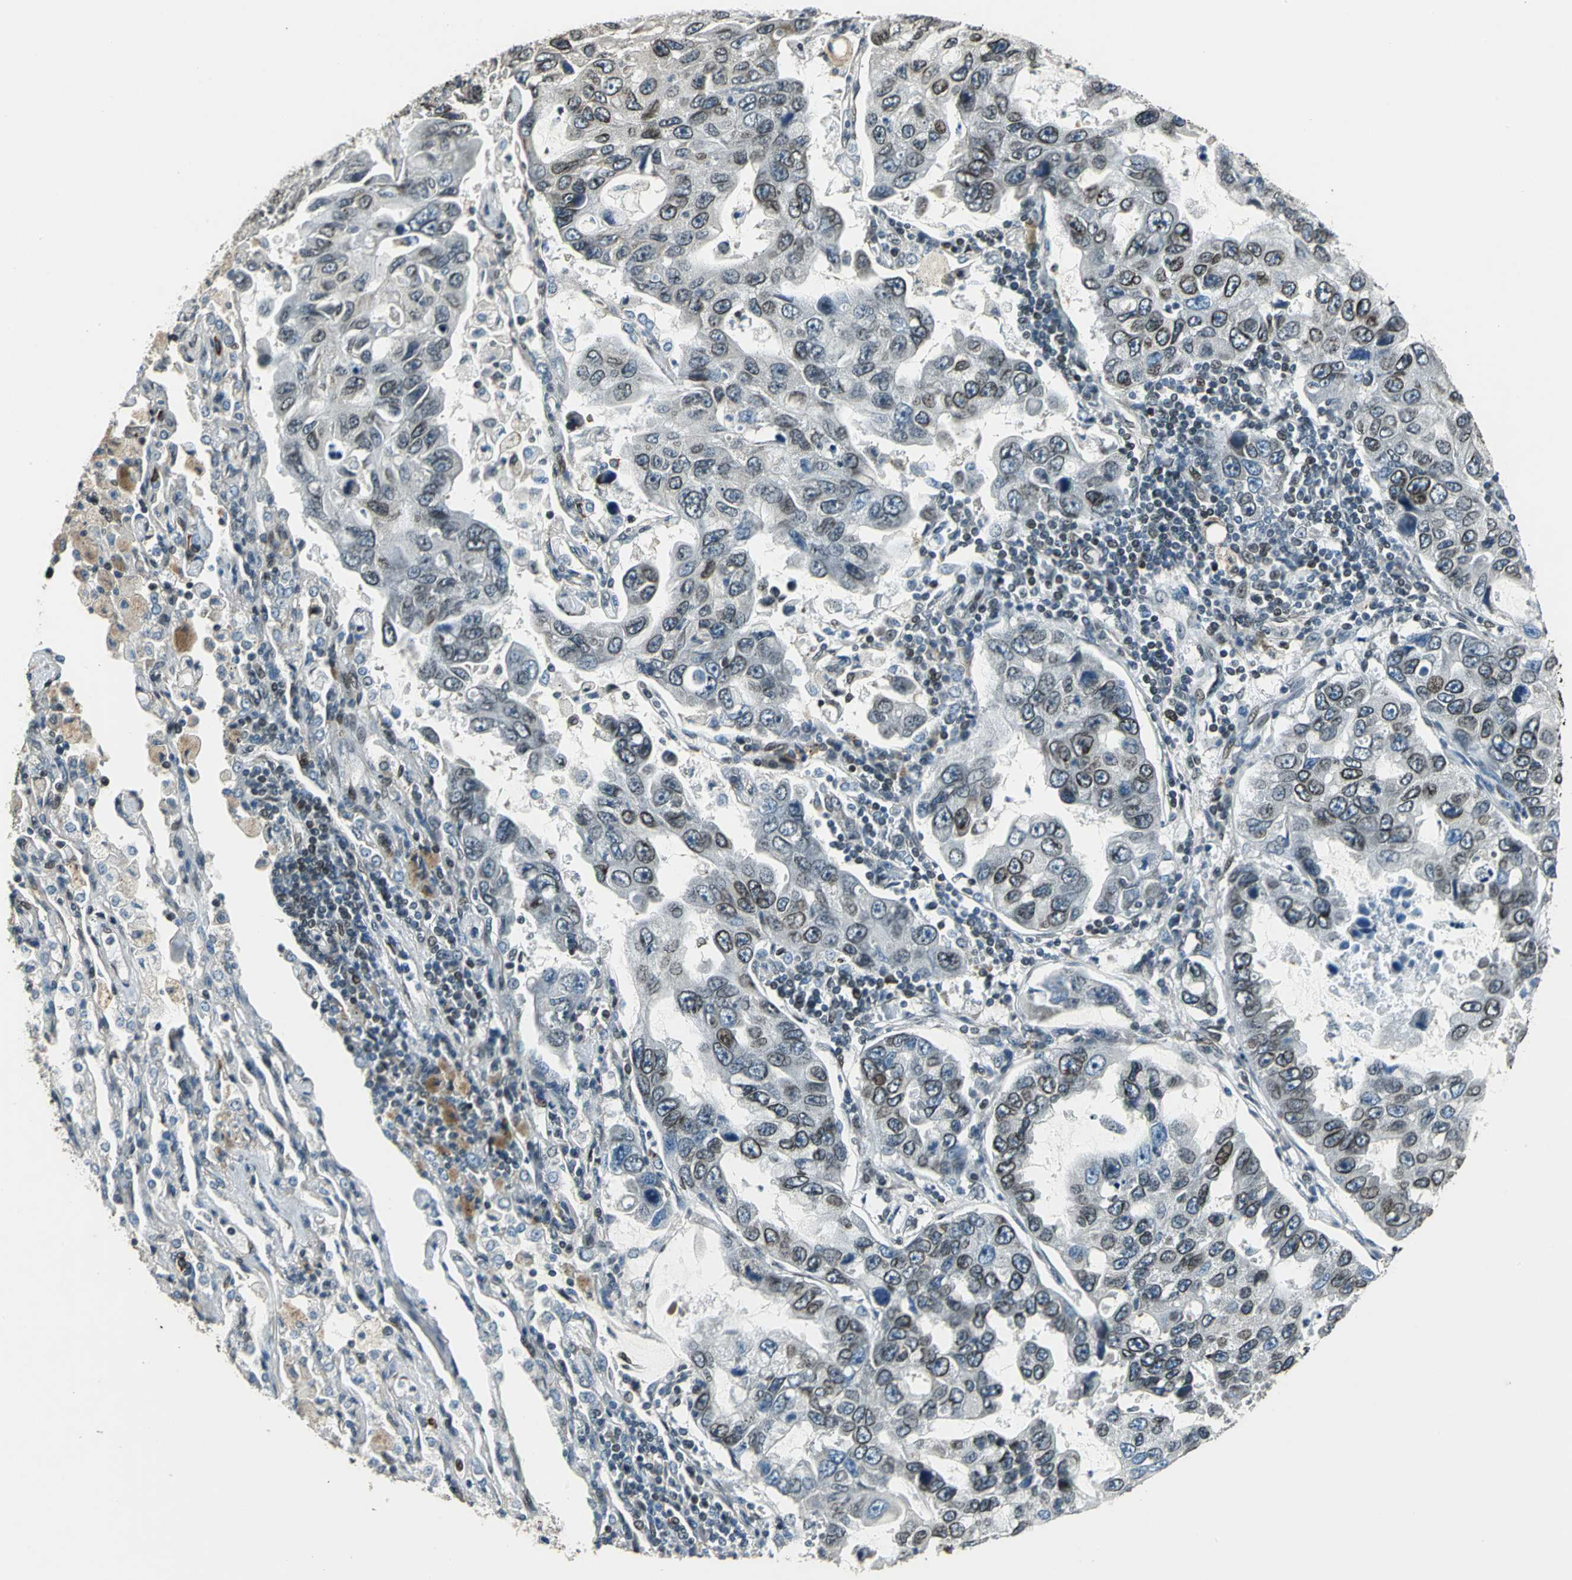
{"staining": {"intensity": "moderate", "quantity": "<25%", "location": "cytoplasmic/membranous,nuclear"}, "tissue": "lung cancer", "cell_type": "Tumor cells", "image_type": "cancer", "snomed": [{"axis": "morphology", "description": "Adenocarcinoma, NOS"}, {"axis": "topography", "description": "Lung"}], "caption": "Lung adenocarcinoma stained with DAB IHC demonstrates low levels of moderate cytoplasmic/membranous and nuclear expression in approximately <25% of tumor cells. (DAB IHC, brown staining for protein, blue staining for nuclei).", "gene": "BRIP1", "patient": {"sex": "male", "age": 64}}